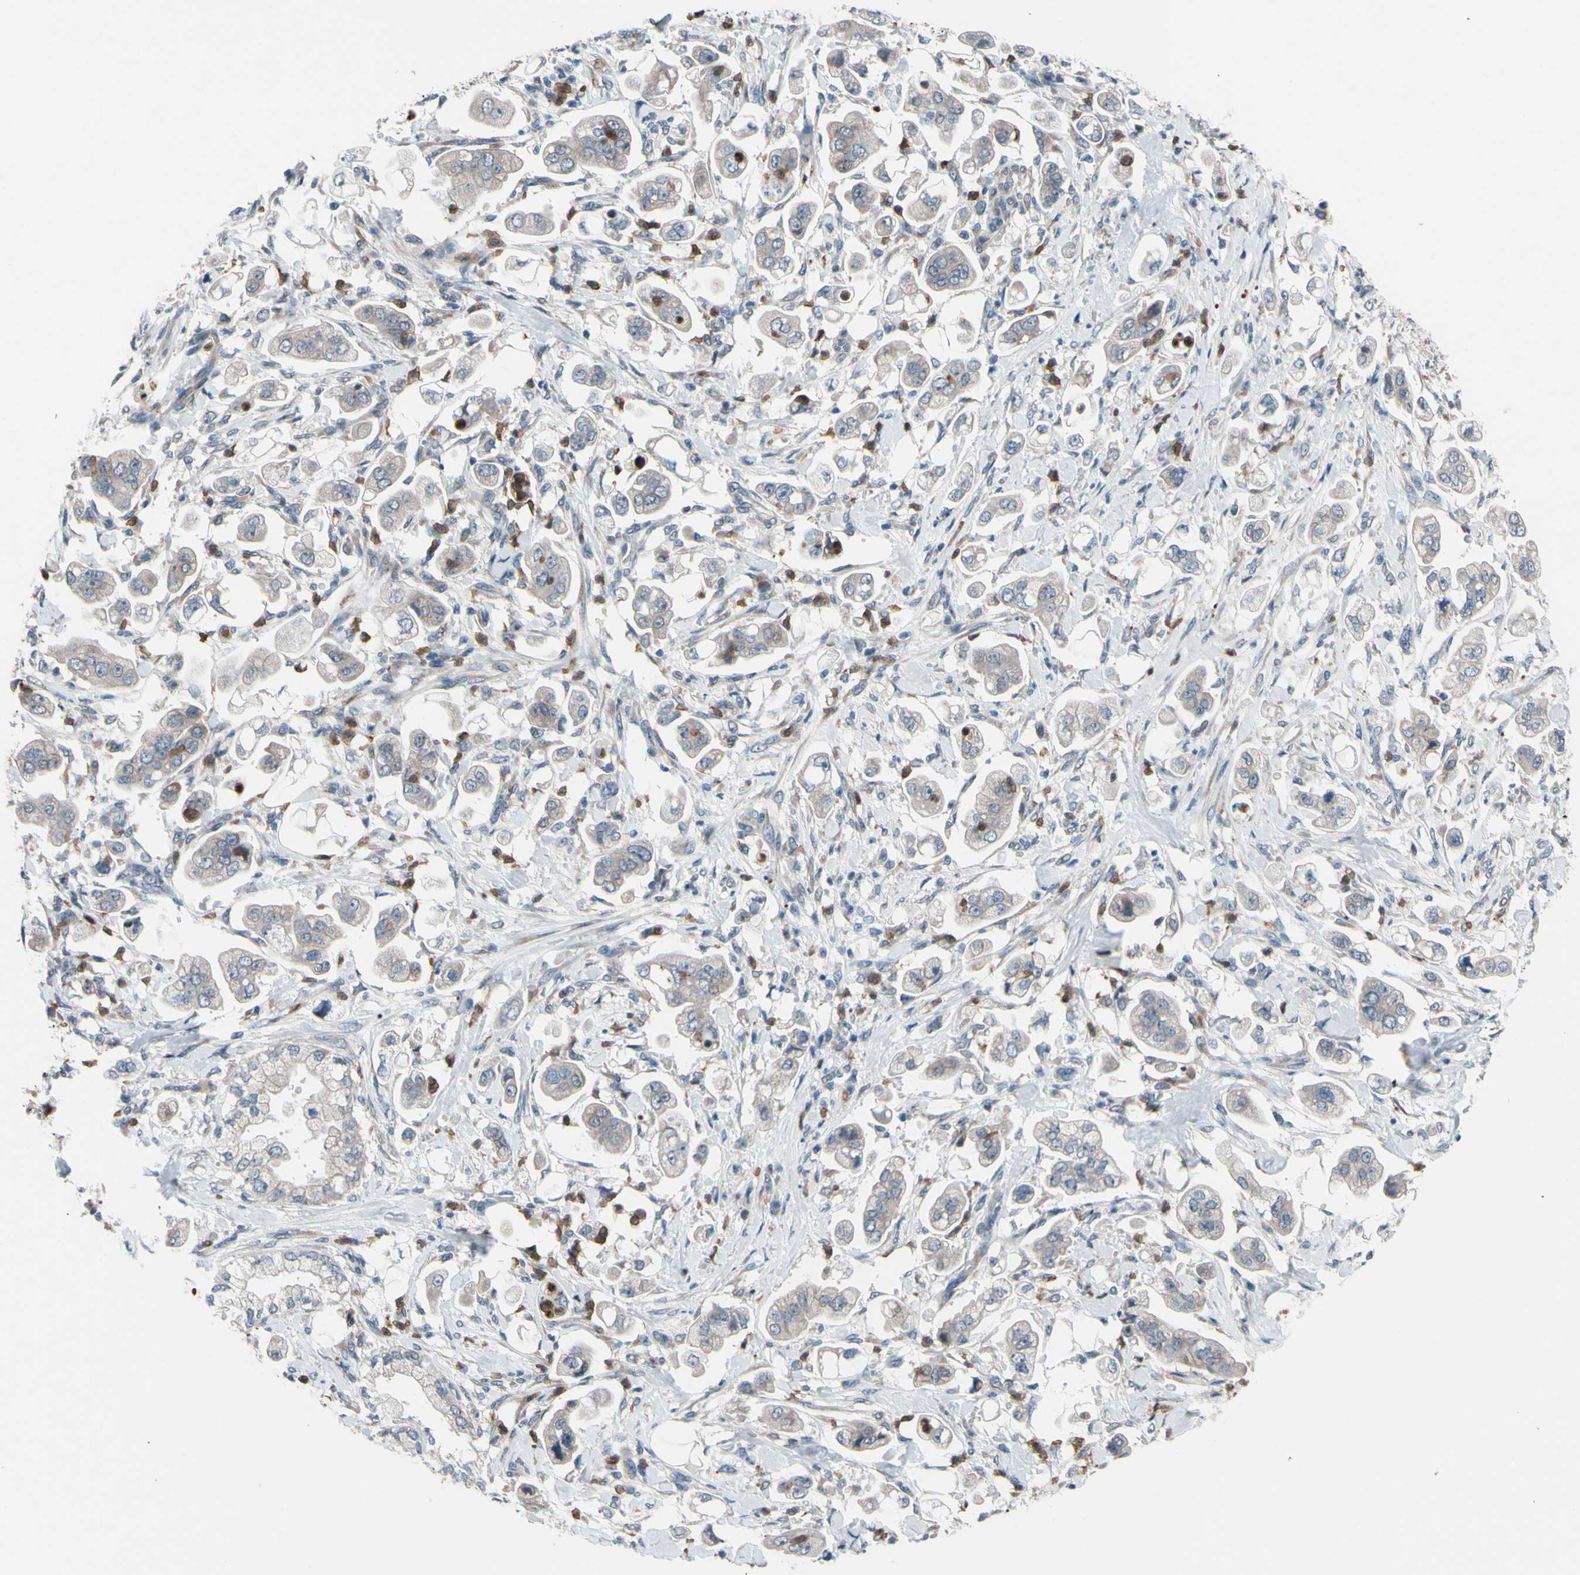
{"staining": {"intensity": "weak", "quantity": ">75%", "location": "cytoplasmic/membranous"}, "tissue": "stomach cancer", "cell_type": "Tumor cells", "image_type": "cancer", "snomed": [{"axis": "morphology", "description": "Adenocarcinoma, NOS"}, {"axis": "topography", "description": "Stomach"}], "caption": "Human stomach cancer (adenocarcinoma) stained for a protein (brown) displays weak cytoplasmic/membranous positive positivity in about >75% of tumor cells.", "gene": "GRAMD2B", "patient": {"sex": "male", "age": 62}}